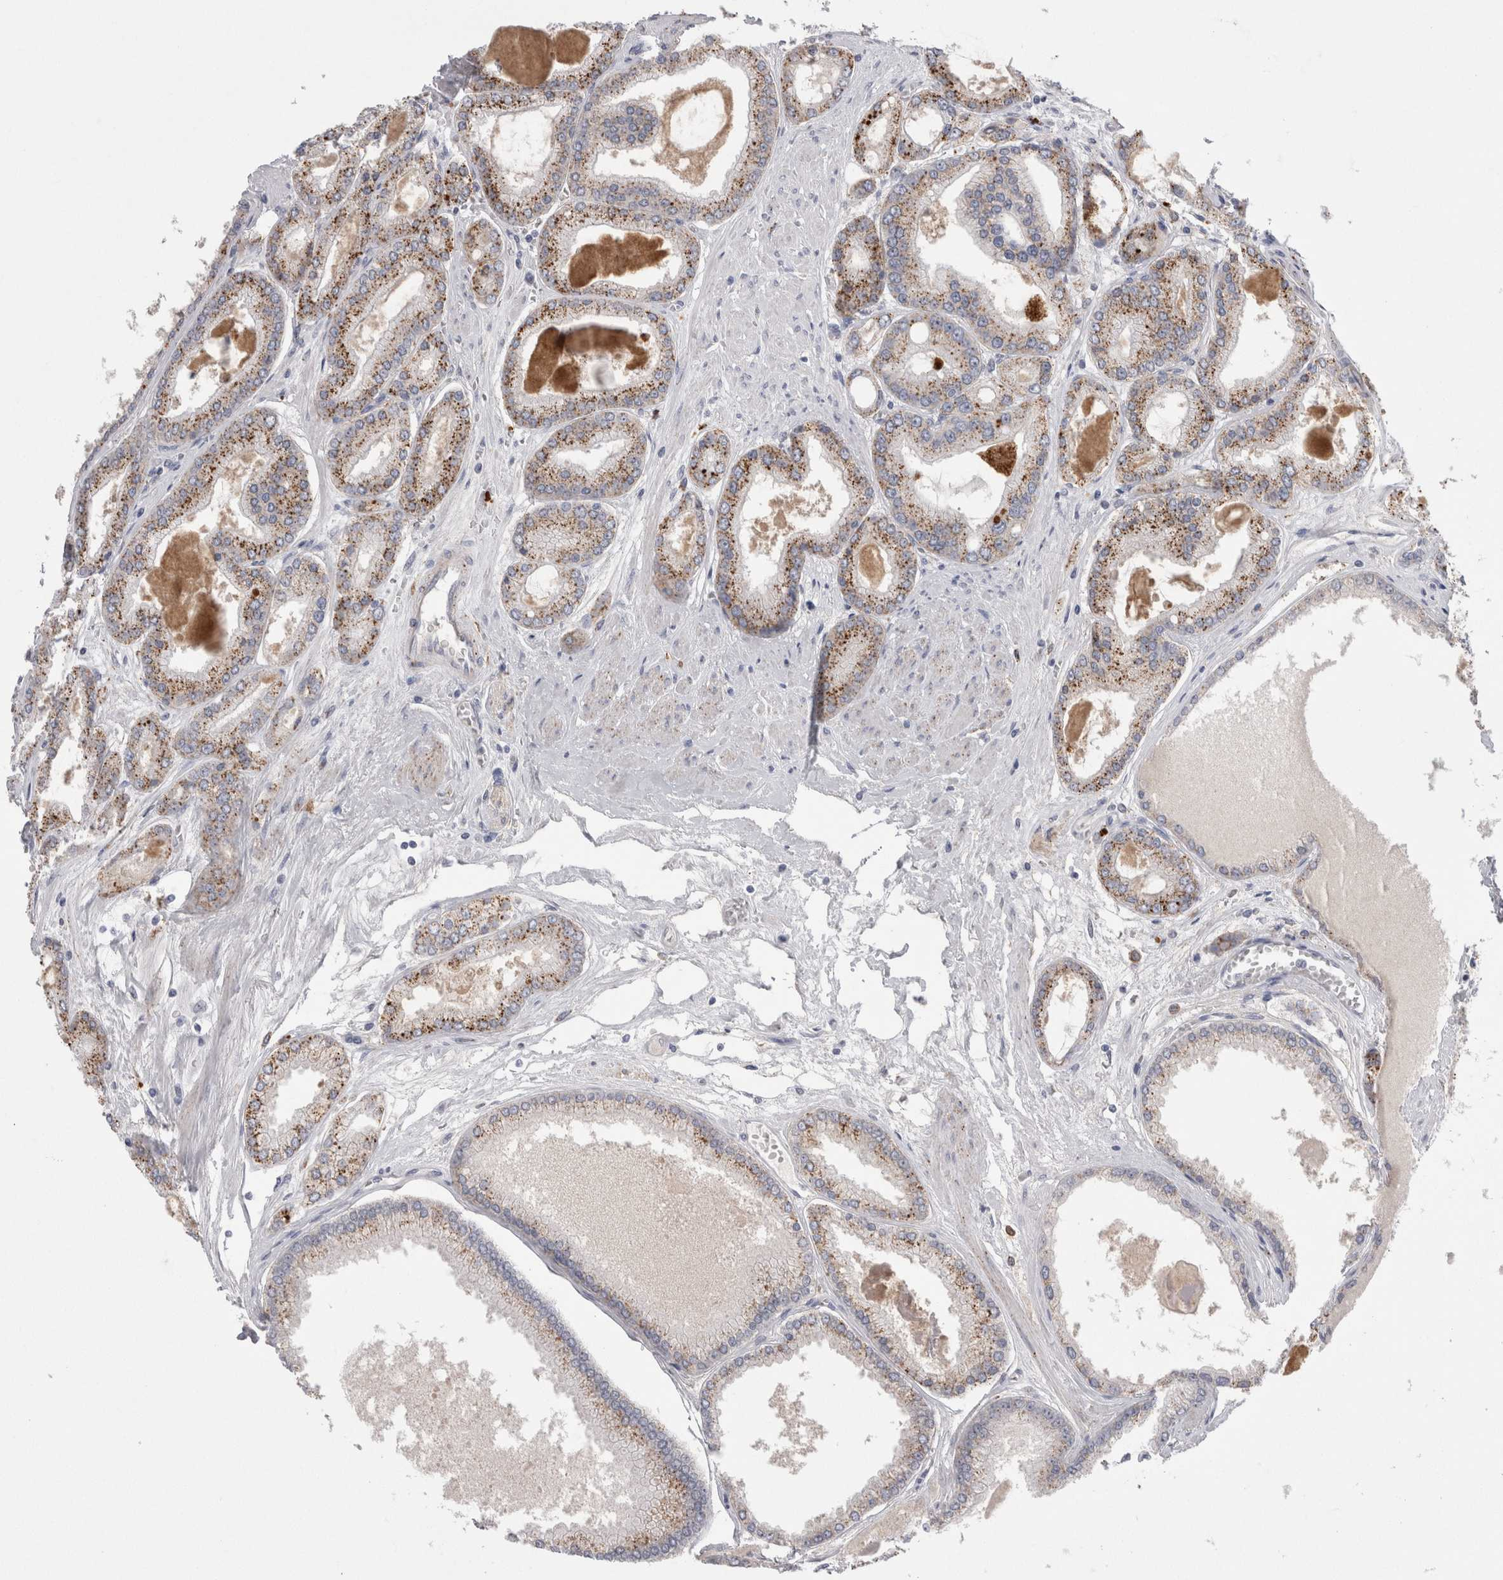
{"staining": {"intensity": "moderate", "quantity": "25%-75%", "location": "cytoplasmic/membranous"}, "tissue": "prostate cancer", "cell_type": "Tumor cells", "image_type": "cancer", "snomed": [{"axis": "morphology", "description": "Adenocarcinoma, High grade"}, {"axis": "topography", "description": "Prostate"}], "caption": "Prostate cancer stained with a brown dye shows moderate cytoplasmic/membranous positive expression in about 25%-75% of tumor cells.", "gene": "EPDR1", "patient": {"sex": "male", "age": 59}}